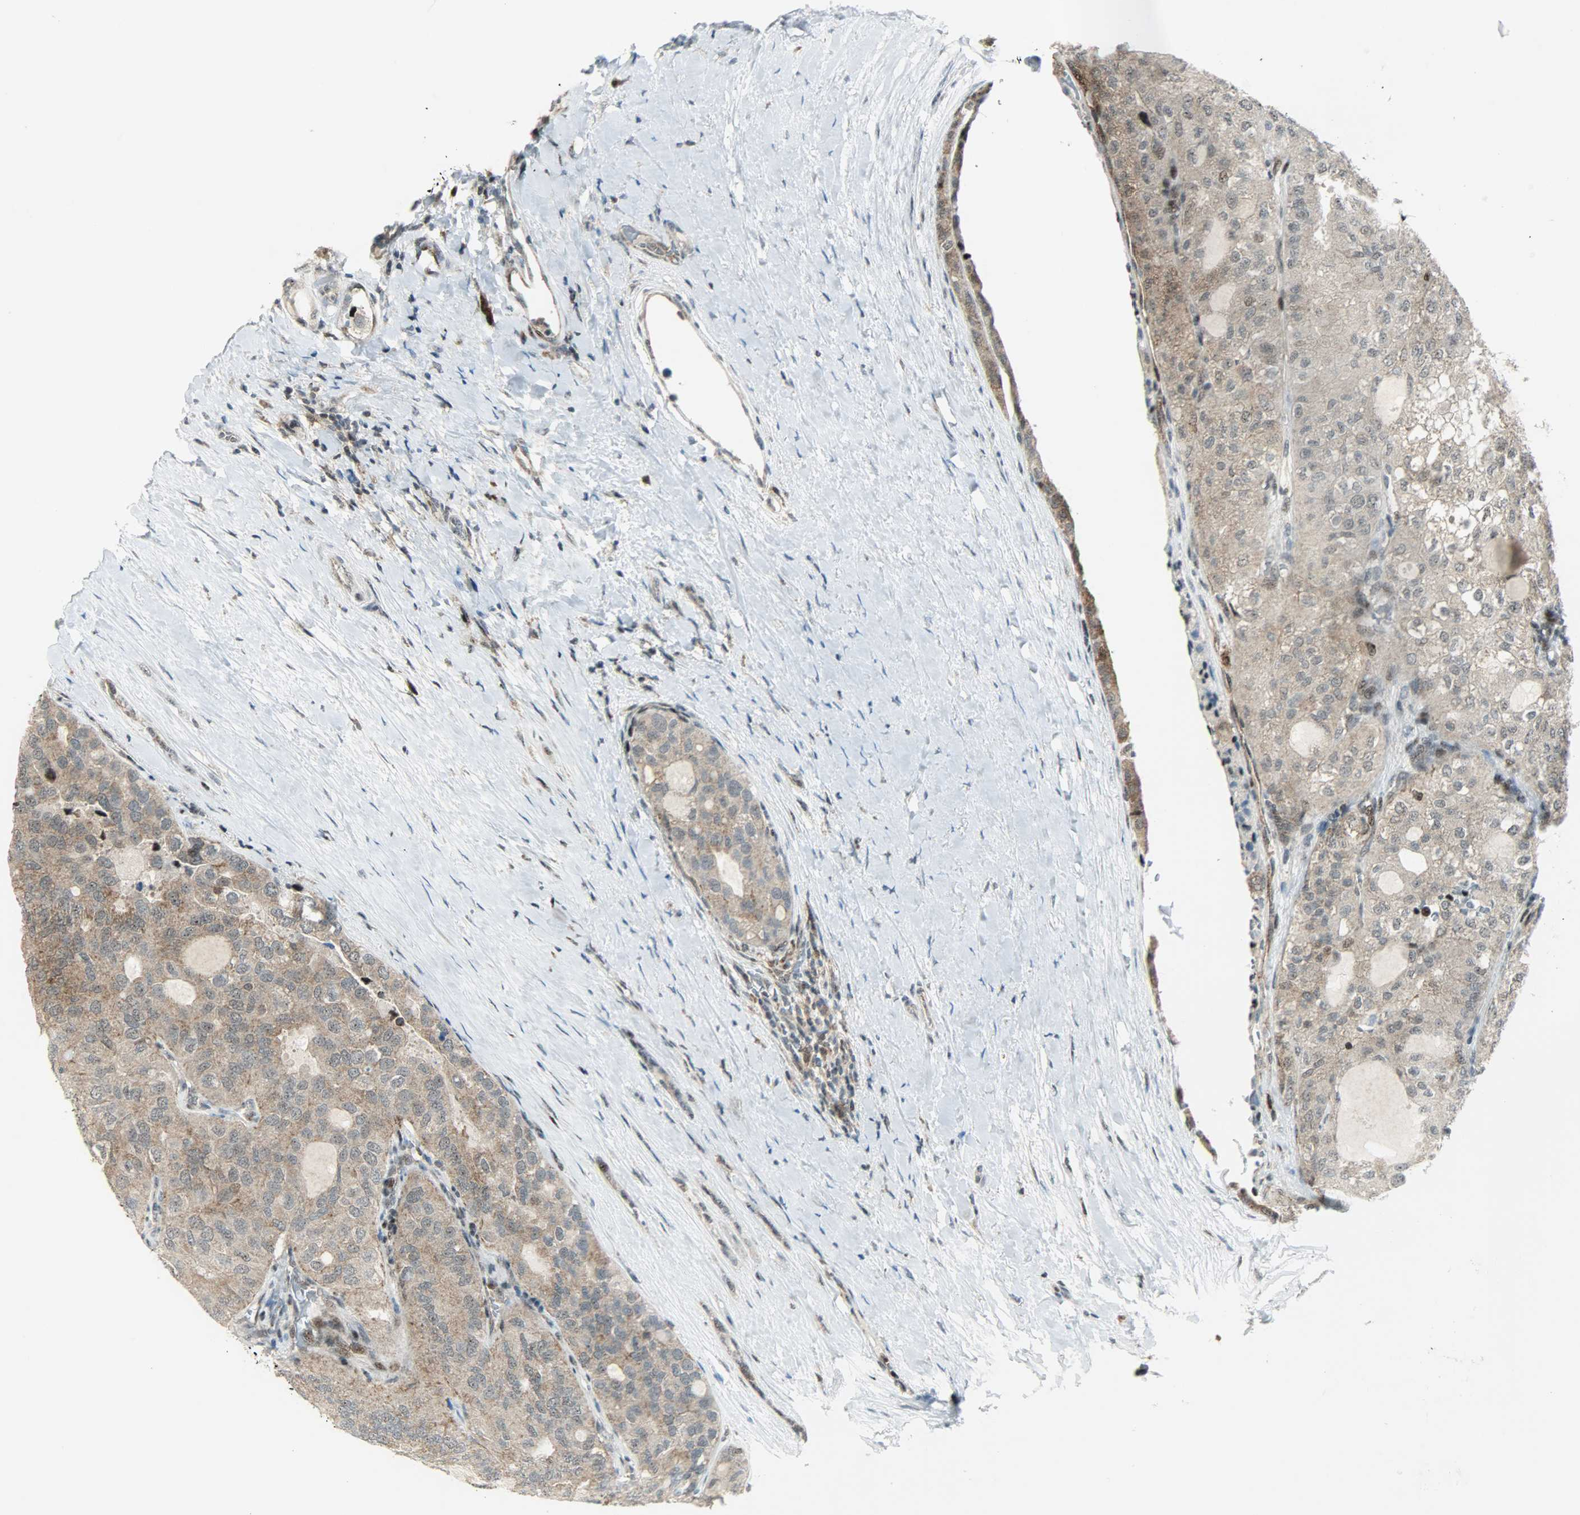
{"staining": {"intensity": "moderate", "quantity": "25%-75%", "location": "cytoplasmic/membranous"}, "tissue": "thyroid cancer", "cell_type": "Tumor cells", "image_type": "cancer", "snomed": [{"axis": "morphology", "description": "Follicular adenoma carcinoma, NOS"}, {"axis": "topography", "description": "Thyroid gland"}], "caption": "Immunohistochemical staining of human thyroid cancer demonstrates medium levels of moderate cytoplasmic/membranous staining in about 25%-75% of tumor cells.", "gene": "IL15", "patient": {"sex": "male", "age": 75}}